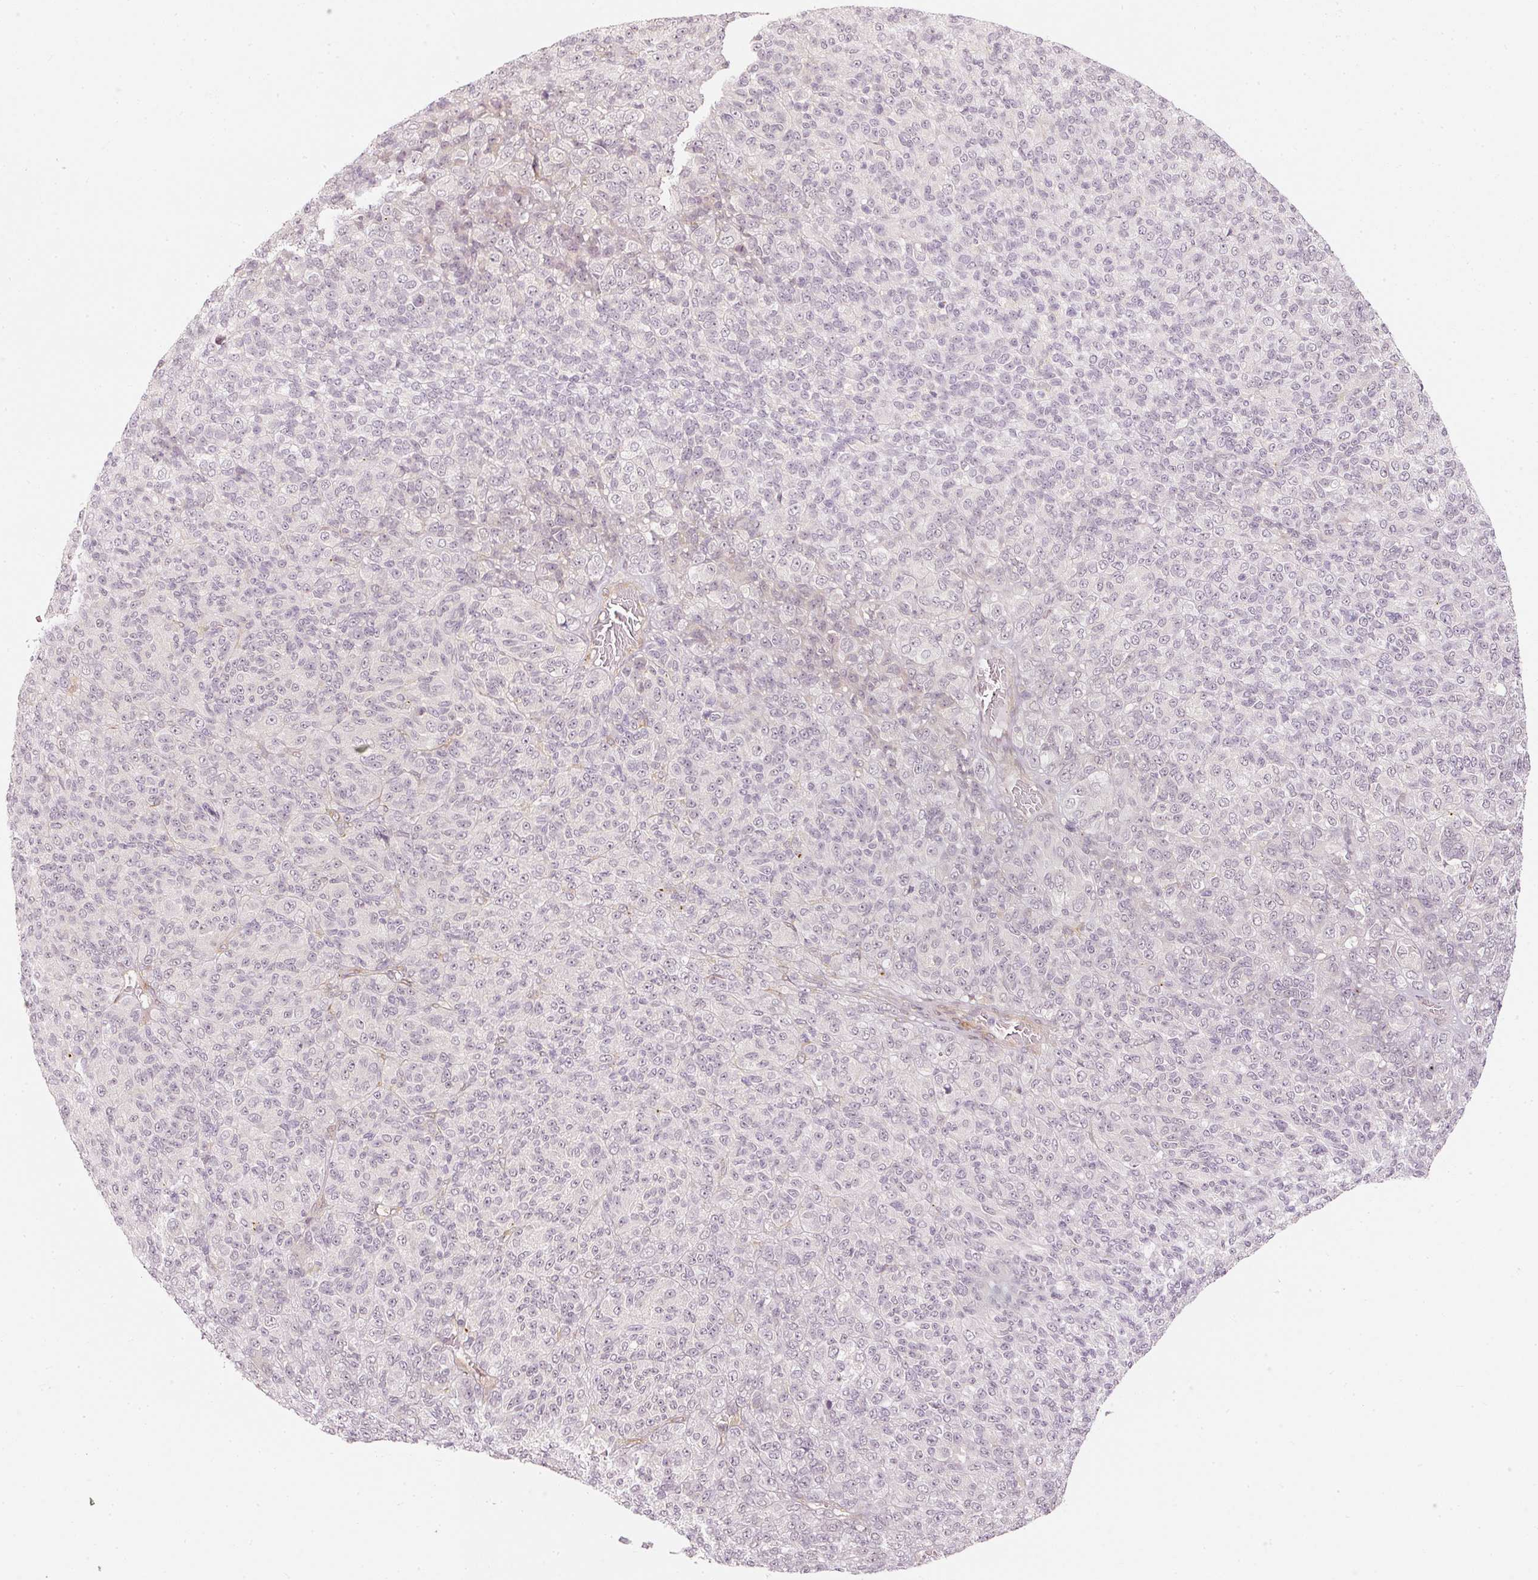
{"staining": {"intensity": "negative", "quantity": "none", "location": "none"}, "tissue": "melanoma", "cell_type": "Tumor cells", "image_type": "cancer", "snomed": [{"axis": "morphology", "description": "Malignant melanoma, Metastatic site"}, {"axis": "topography", "description": "Brain"}], "caption": "Malignant melanoma (metastatic site) stained for a protein using immunohistochemistry (IHC) displays no expression tumor cells.", "gene": "DRD2", "patient": {"sex": "female", "age": 56}}